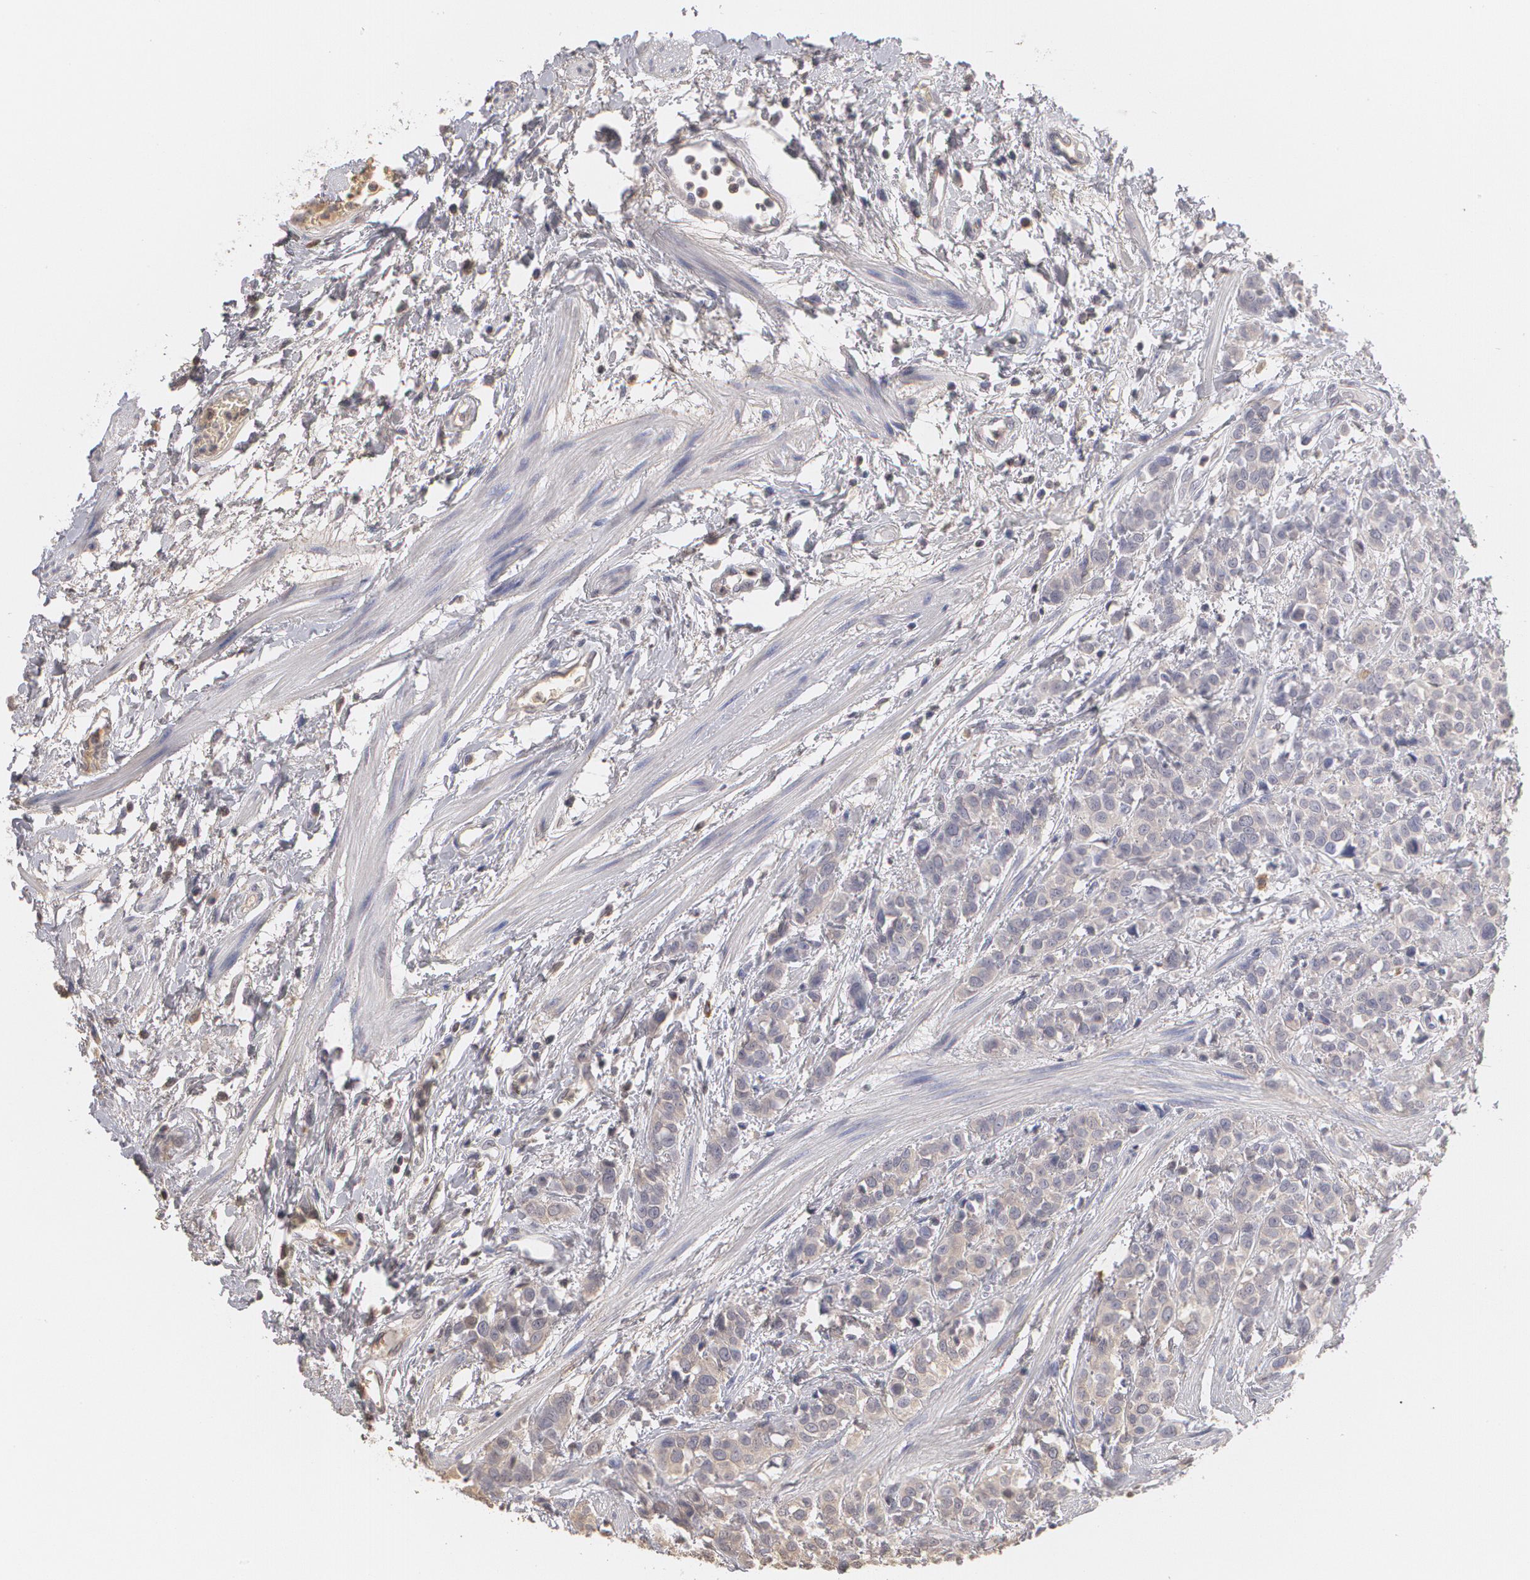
{"staining": {"intensity": "weak", "quantity": ">75%", "location": "cytoplasmic/membranous"}, "tissue": "urothelial cancer", "cell_type": "Tumor cells", "image_type": "cancer", "snomed": [{"axis": "morphology", "description": "Urothelial carcinoma, High grade"}, {"axis": "topography", "description": "Urinary bladder"}], "caption": "Protein staining by IHC reveals weak cytoplasmic/membranous staining in approximately >75% of tumor cells in urothelial cancer.", "gene": "SERPINA1", "patient": {"sex": "male", "age": 56}}